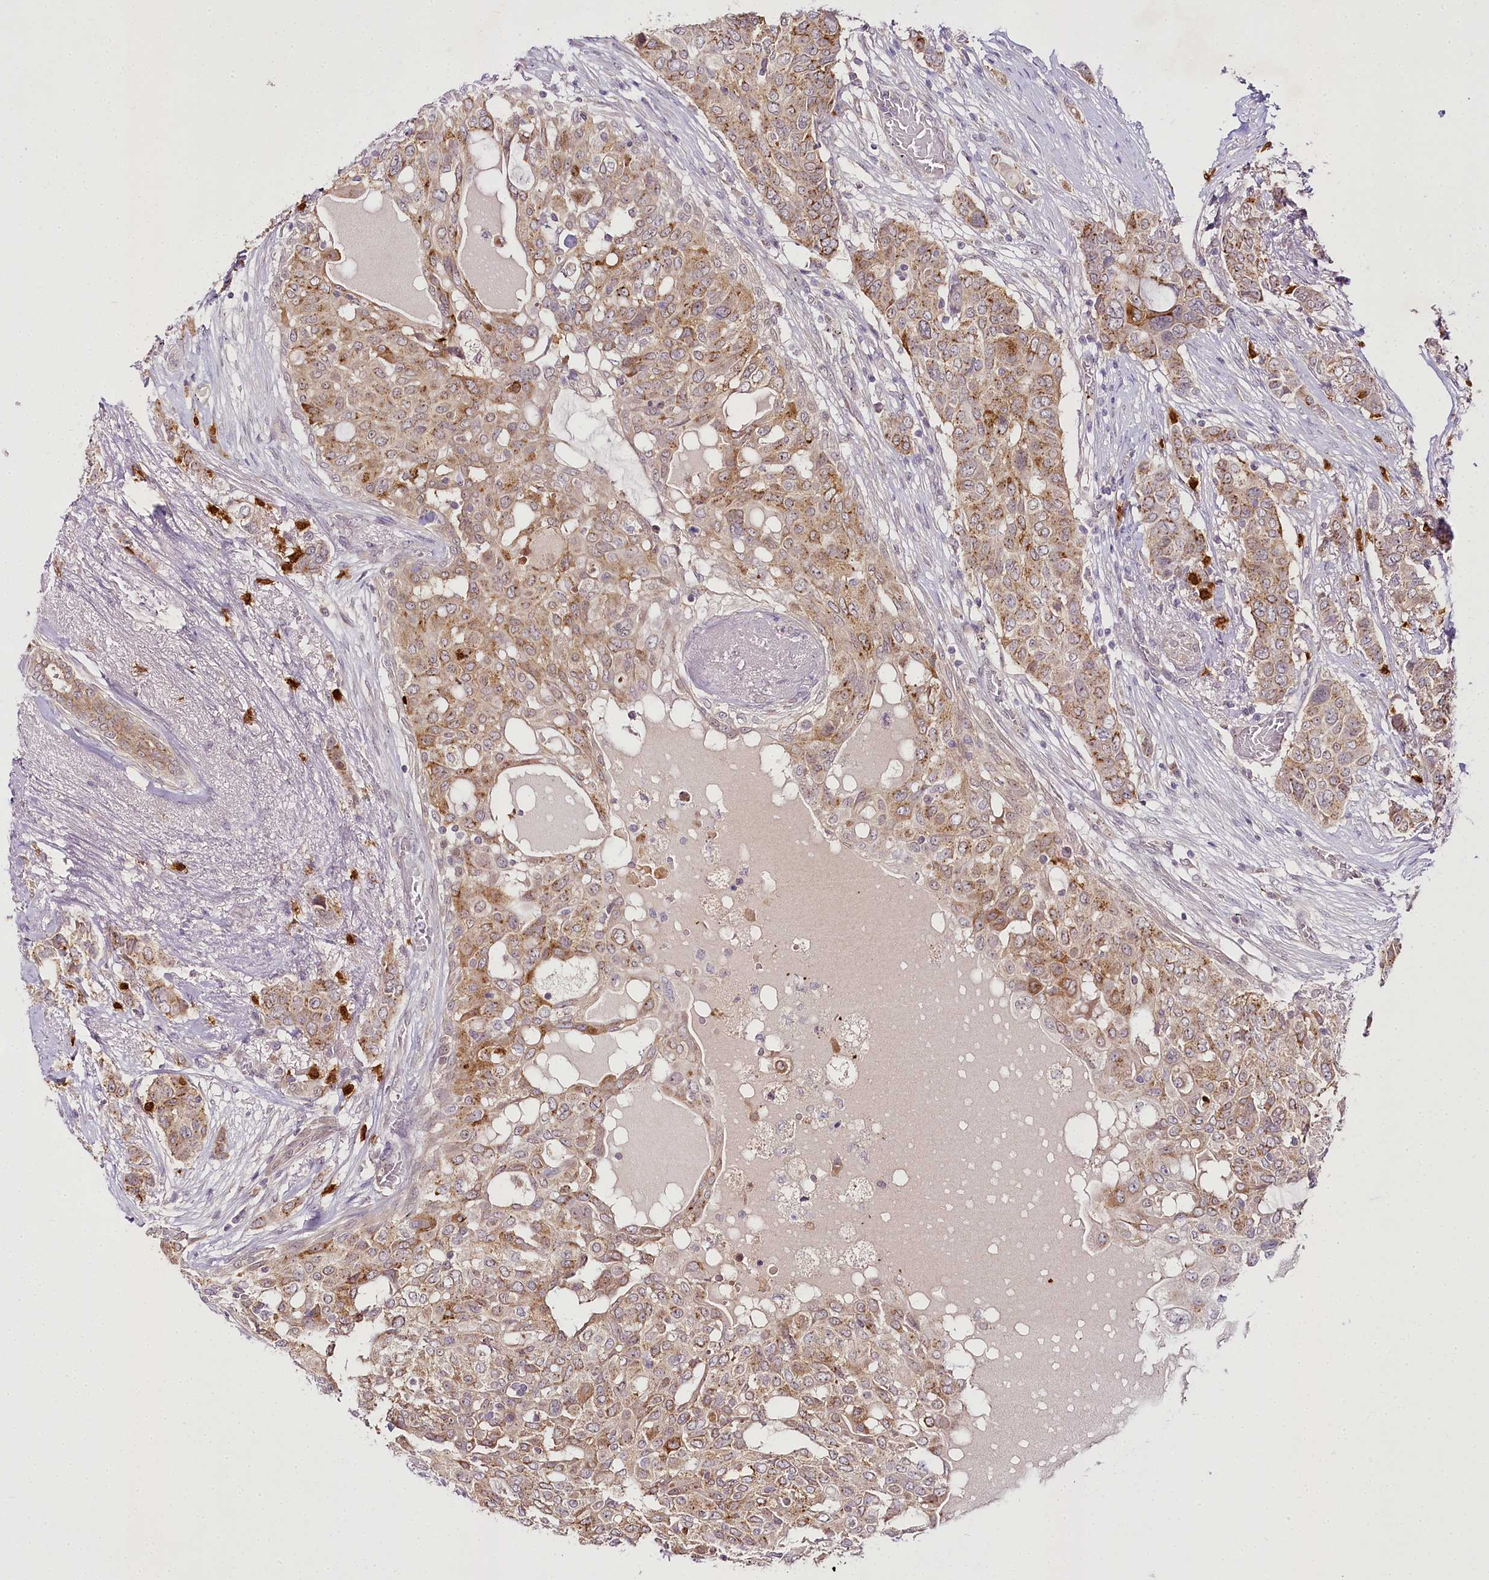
{"staining": {"intensity": "moderate", "quantity": ">75%", "location": "cytoplasmic/membranous"}, "tissue": "breast cancer", "cell_type": "Tumor cells", "image_type": "cancer", "snomed": [{"axis": "morphology", "description": "Lobular carcinoma"}, {"axis": "topography", "description": "Breast"}], "caption": "This image displays immunohistochemistry (IHC) staining of human breast cancer (lobular carcinoma), with medium moderate cytoplasmic/membranous staining in about >75% of tumor cells.", "gene": "VWA5A", "patient": {"sex": "female", "age": 51}}